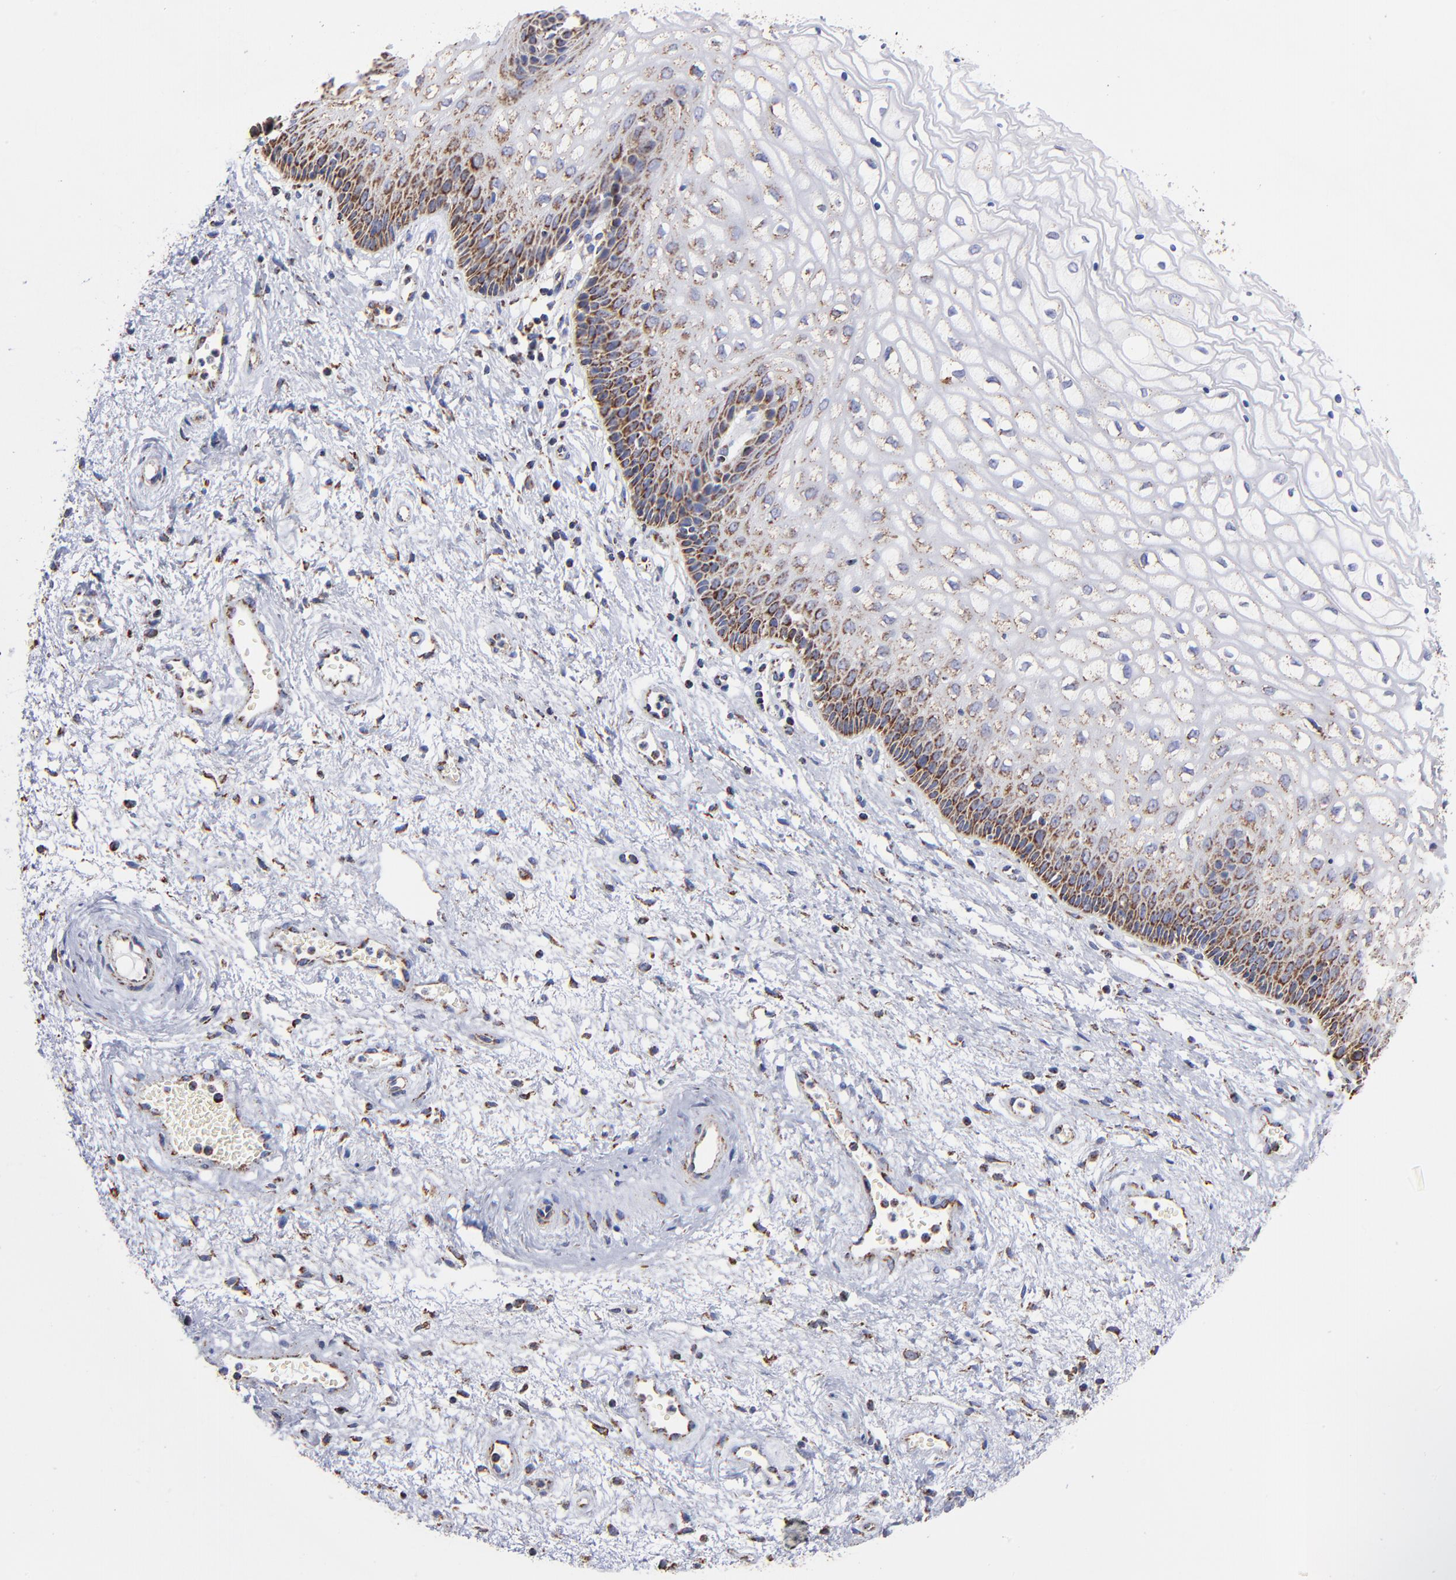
{"staining": {"intensity": "strong", "quantity": "25%-75%", "location": "cytoplasmic/membranous"}, "tissue": "vagina", "cell_type": "Squamous epithelial cells", "image_type": "normal", "snomed": [{"axis": "morphology", "description": "Normal tissue, NOS"}, {"axis": "topography", "description": "Vagina"}], "caption": "IHC photomicrograph of benign vagina stained for a protein (brown), which shows high levels of strong cytoplasmic/membranous expression in about 25%-75% of squamous epithelial cells.", "gene": "PHB1", "patient": {"sex": "female", "age": 34}}